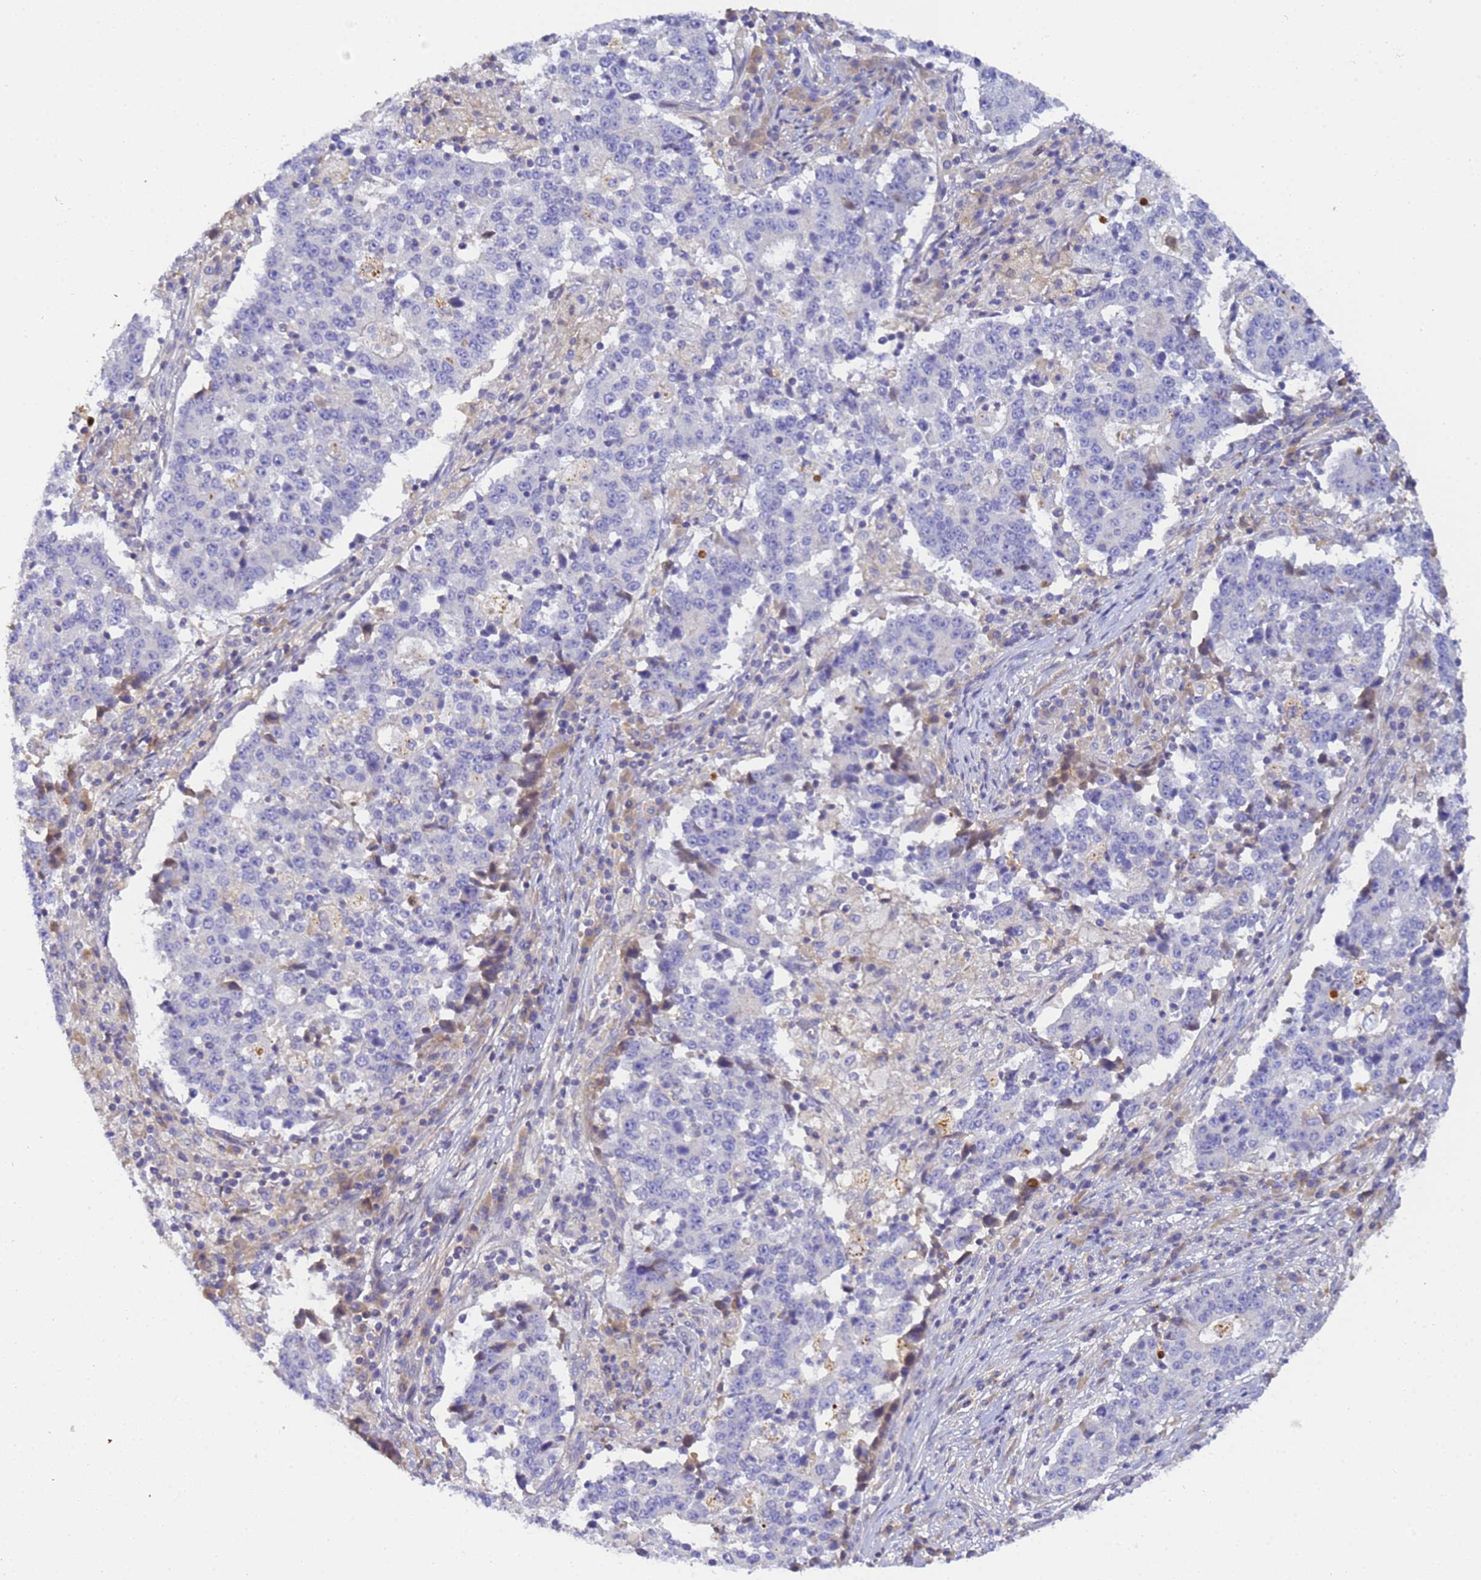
{"staining": {"intensity": "negative", "quantity": "none", "location": "none"}, "tissue": "stomach cancer", "cell_type": "Tumor cells", "image_type": "cancer", "snomed": [{"axis": "morphology", "description": "Adenocarcinoma, NOS"}, {"axis": "topography", "description": "Stomach"}], "caption": "The immunohistochemistry image has no significant staining in tumor cells of adenocarcinoma (stomach) tissue.", "gene": "TBCD", "patient": {"sex": "male", "age": 59}}